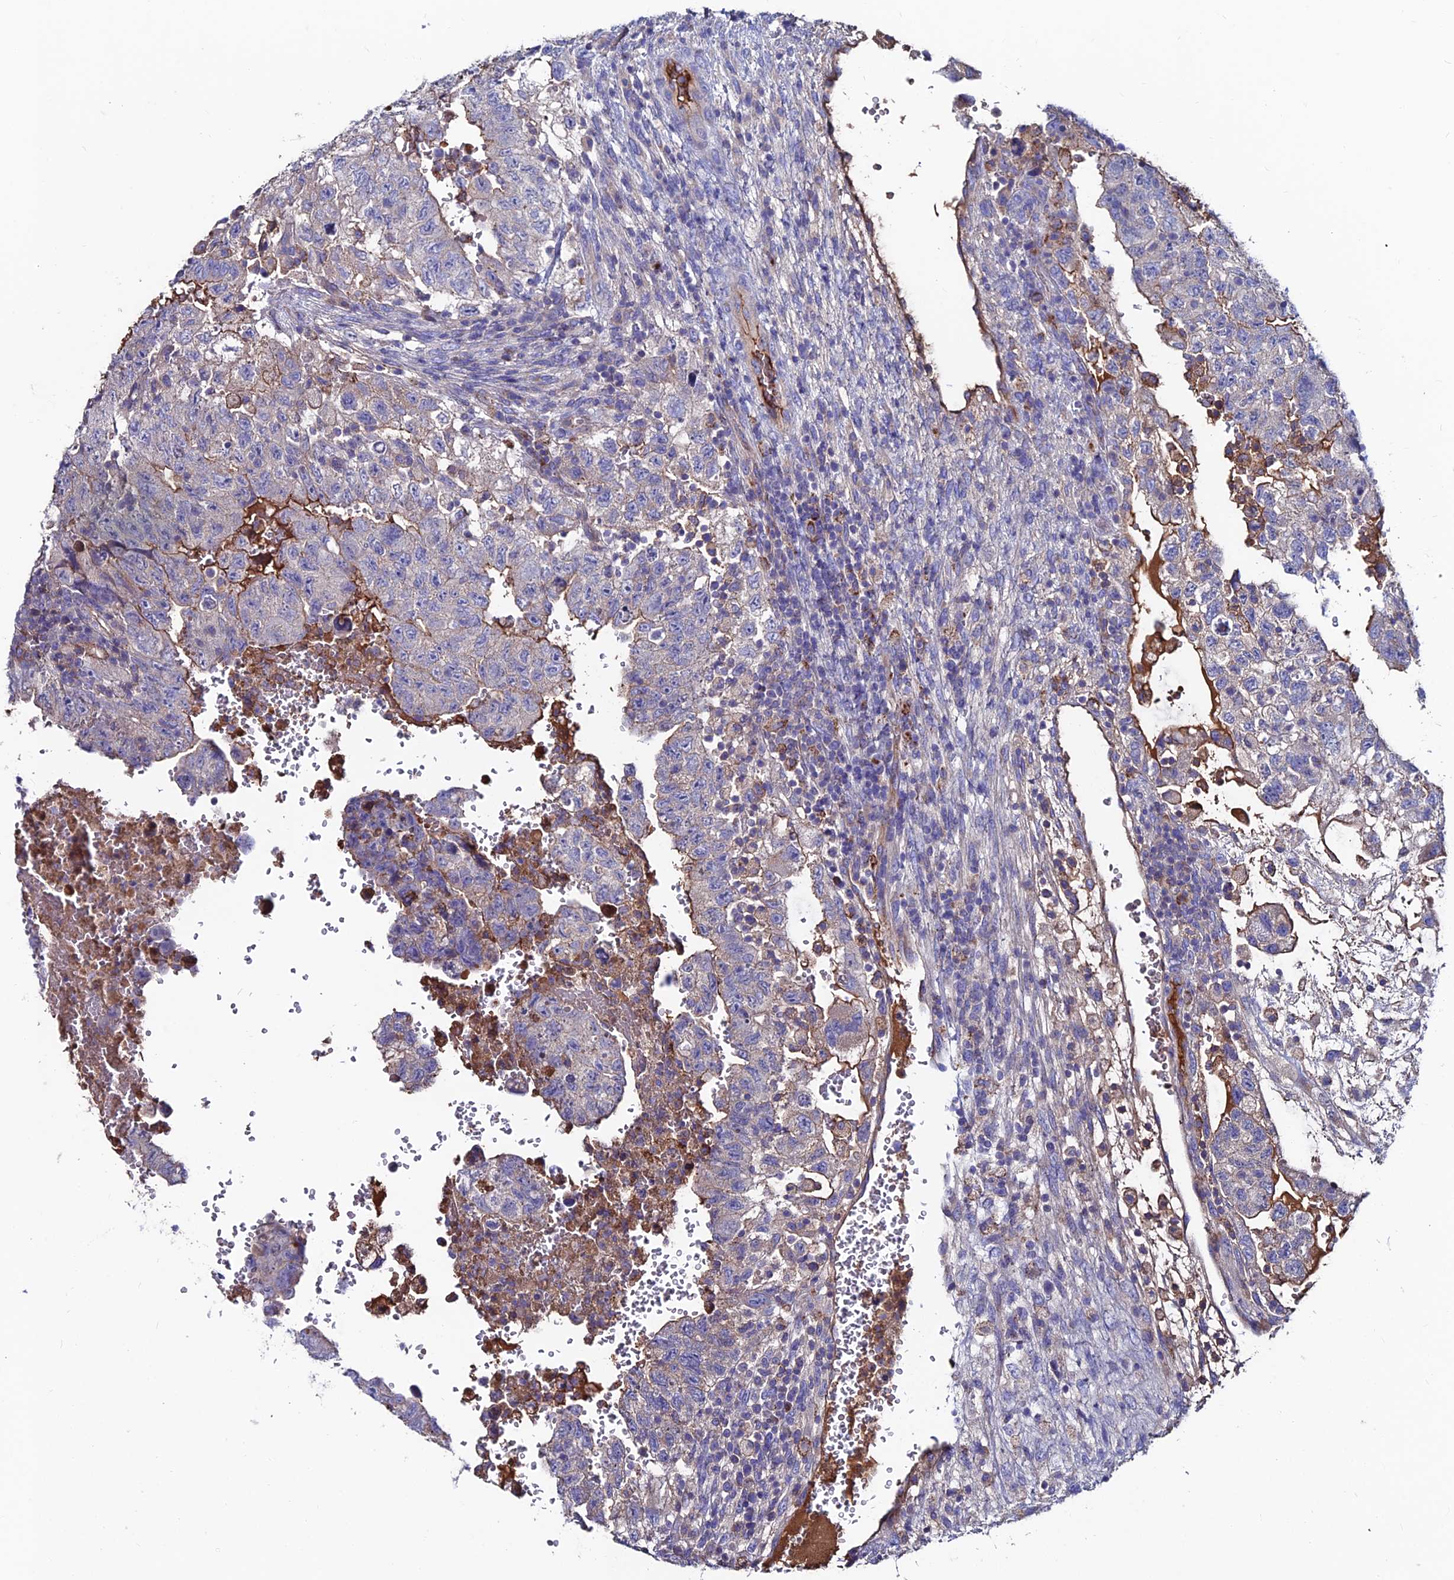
{"staining": {"intensity": "weak", "quantity": "<25%", "location": "cytoplasmic/membranous"}, "tissue": "testis cancer", "cell_type": "Tumor cells", "image_type": "cancer", "snomed": [{"axis": "morphology", "description": "Carcinoma, Embryonal, NOS"}, {"axis": "topography", "description": "Testis"}], "caption": "Protein analysis of testis embryonal carcinoma exhibits no significant positivity in tumor cells.", "gene": "SLC25A16", "patient": {"sex": "male", "age": 36}}